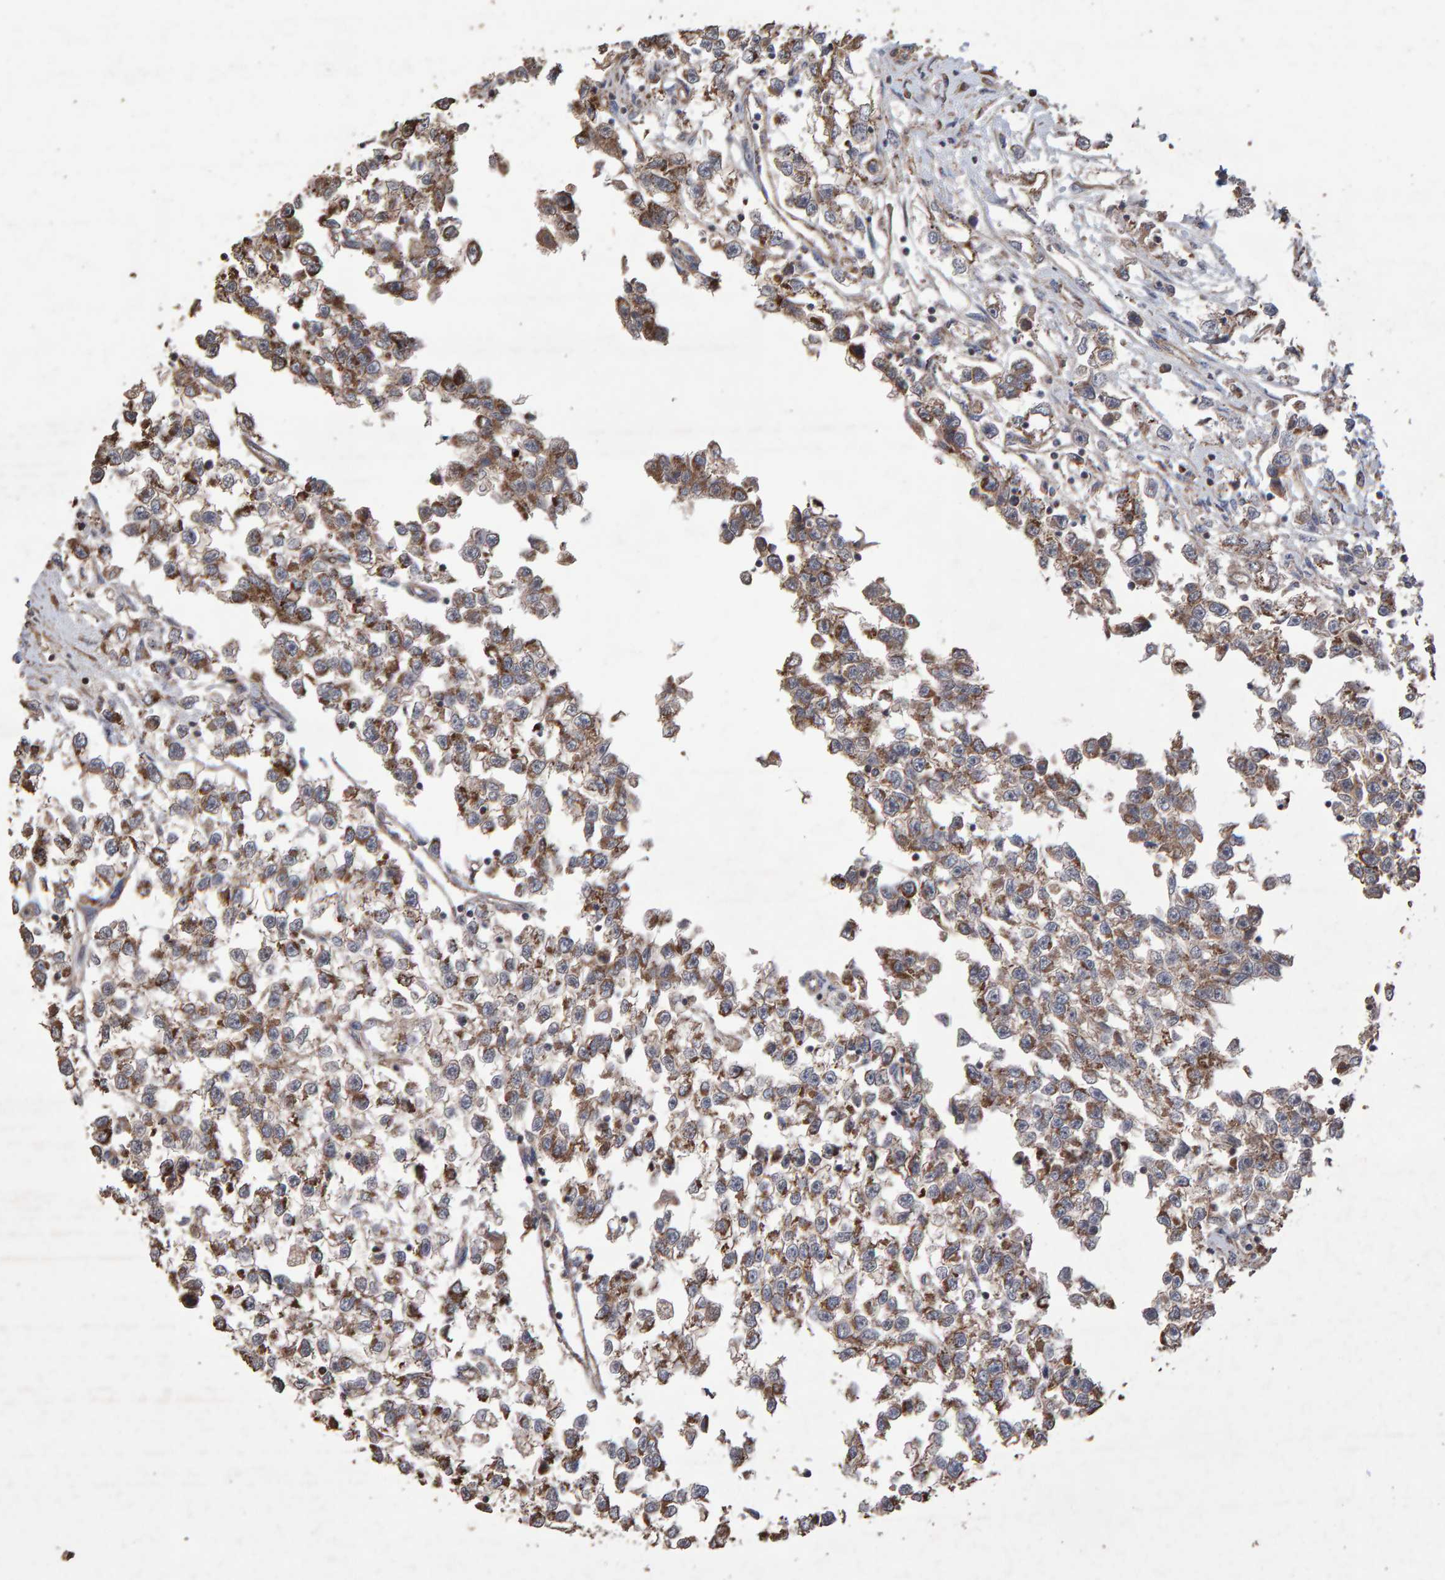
{"staining": {"intensity": "moderate", "quantity": ">75%", "location": "cytoplasmic/membranous"}, "tissue": "testis cancer", "cell_type": "Tumor cells", "image_type": "cancer", "snomed": [{"axis": "morphology", "description": "Seminoma, NOS"}, {"axis": "morphology", "description": "Carcinoma, Embryonal, NOS"}, {"axis": "topography", "description": "Testis"}], "caption": "Seminoma (testis) stained for a protein displays moderate cytoplasmic/membranous positivity in tumor cells.", "gene": "OSBP2", "patient": {"sex": "male", "age": 51}}